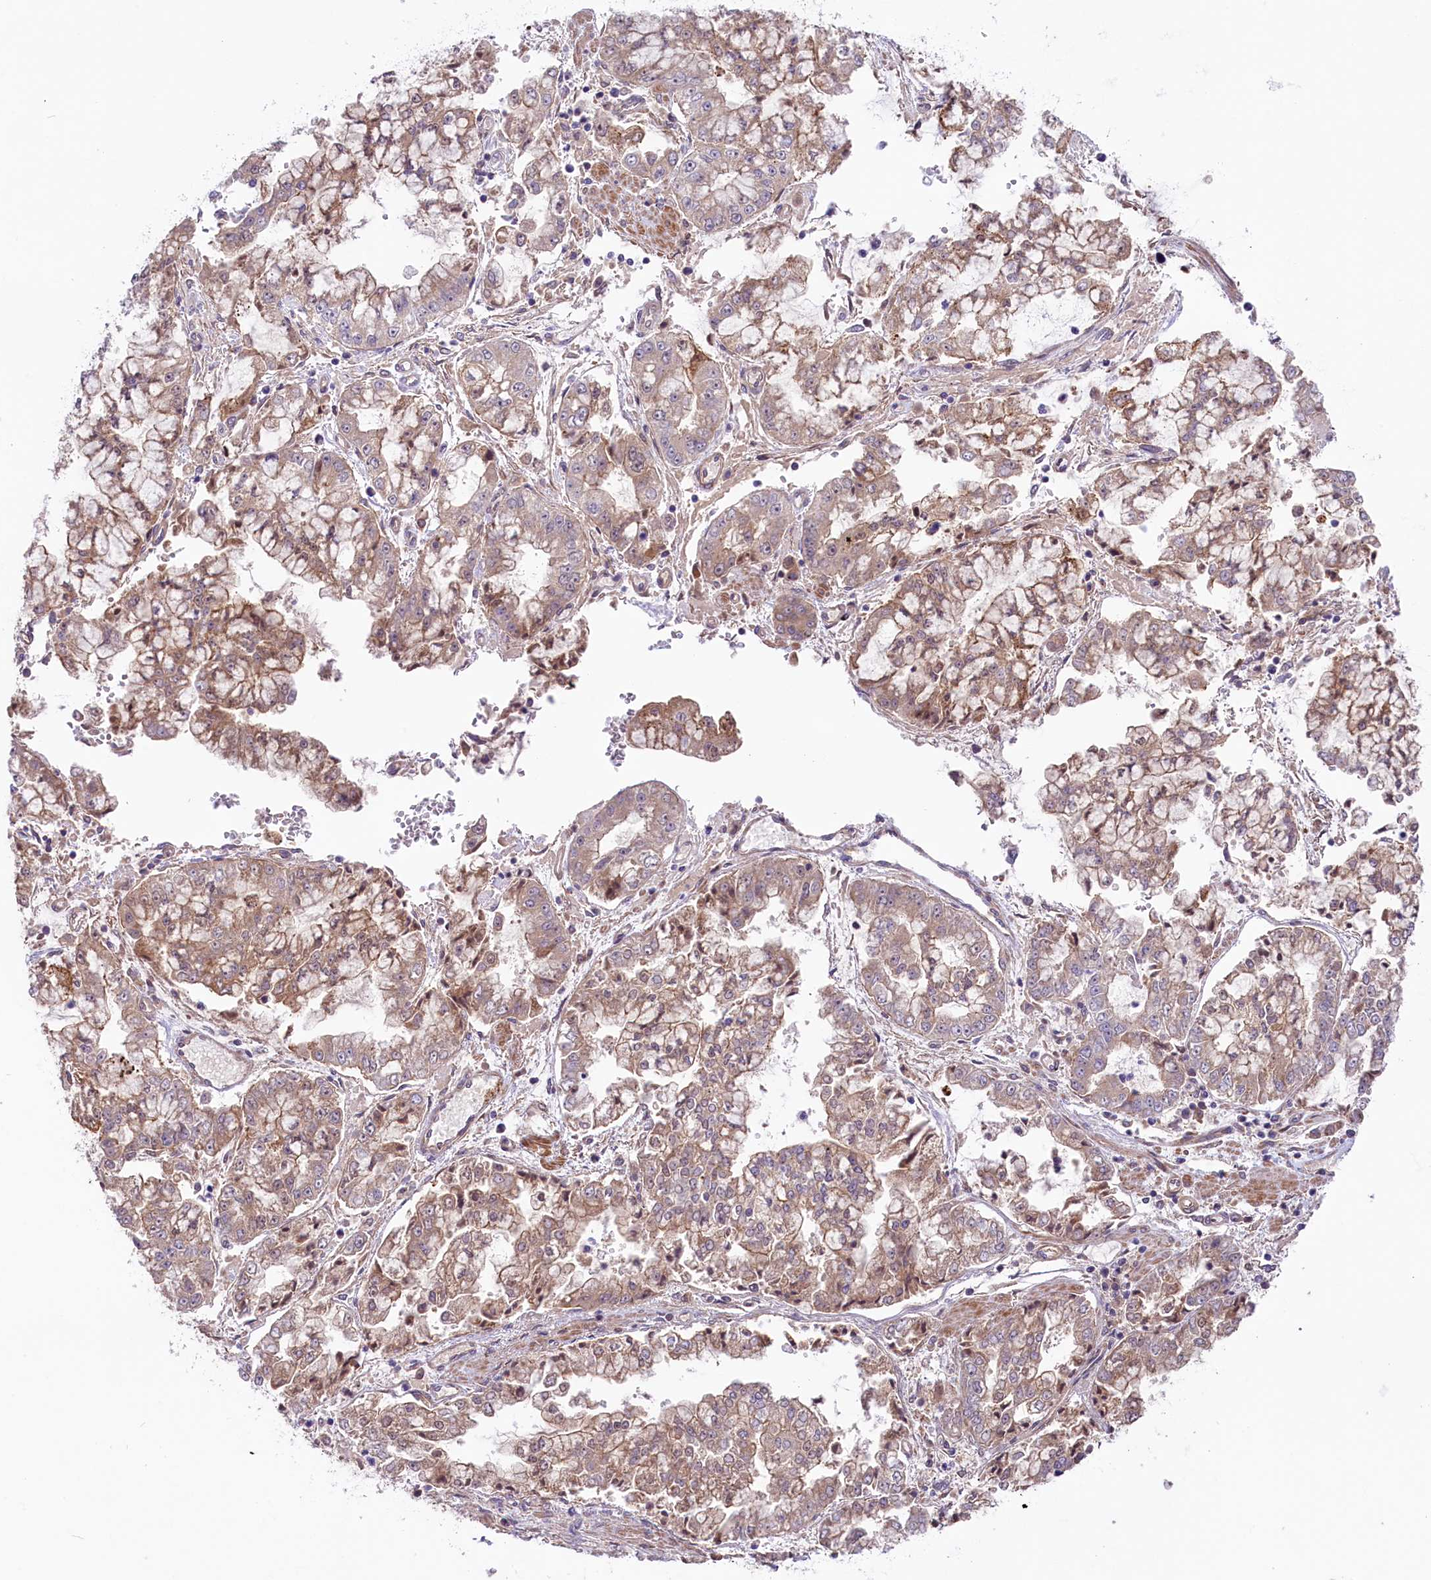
{"staining": {"intensity": "weak", "quantity": ">75%", "location": "cytoplasmic/membranous"}, "tissue": "stomach cancer", "cell_type": "Tumor cells", "image_type": "cancer", "snomed": [{"axis": "morphology", "description": "Adenocarcinoma, NOS"}, {"axis": "topography", "description": "Stomach"}], "caption": "The photomicrograph shows a brown stain indicating the presence of a protein in the cytoplasmic/membranous of tumor cells in stomach cancer. Using DAB (brown) and hematoxylin (blue) stains, captured at high magnification using brightfield microscopy.", "gene": "COG8", "patient": {"sex": "male", "age": 76}}